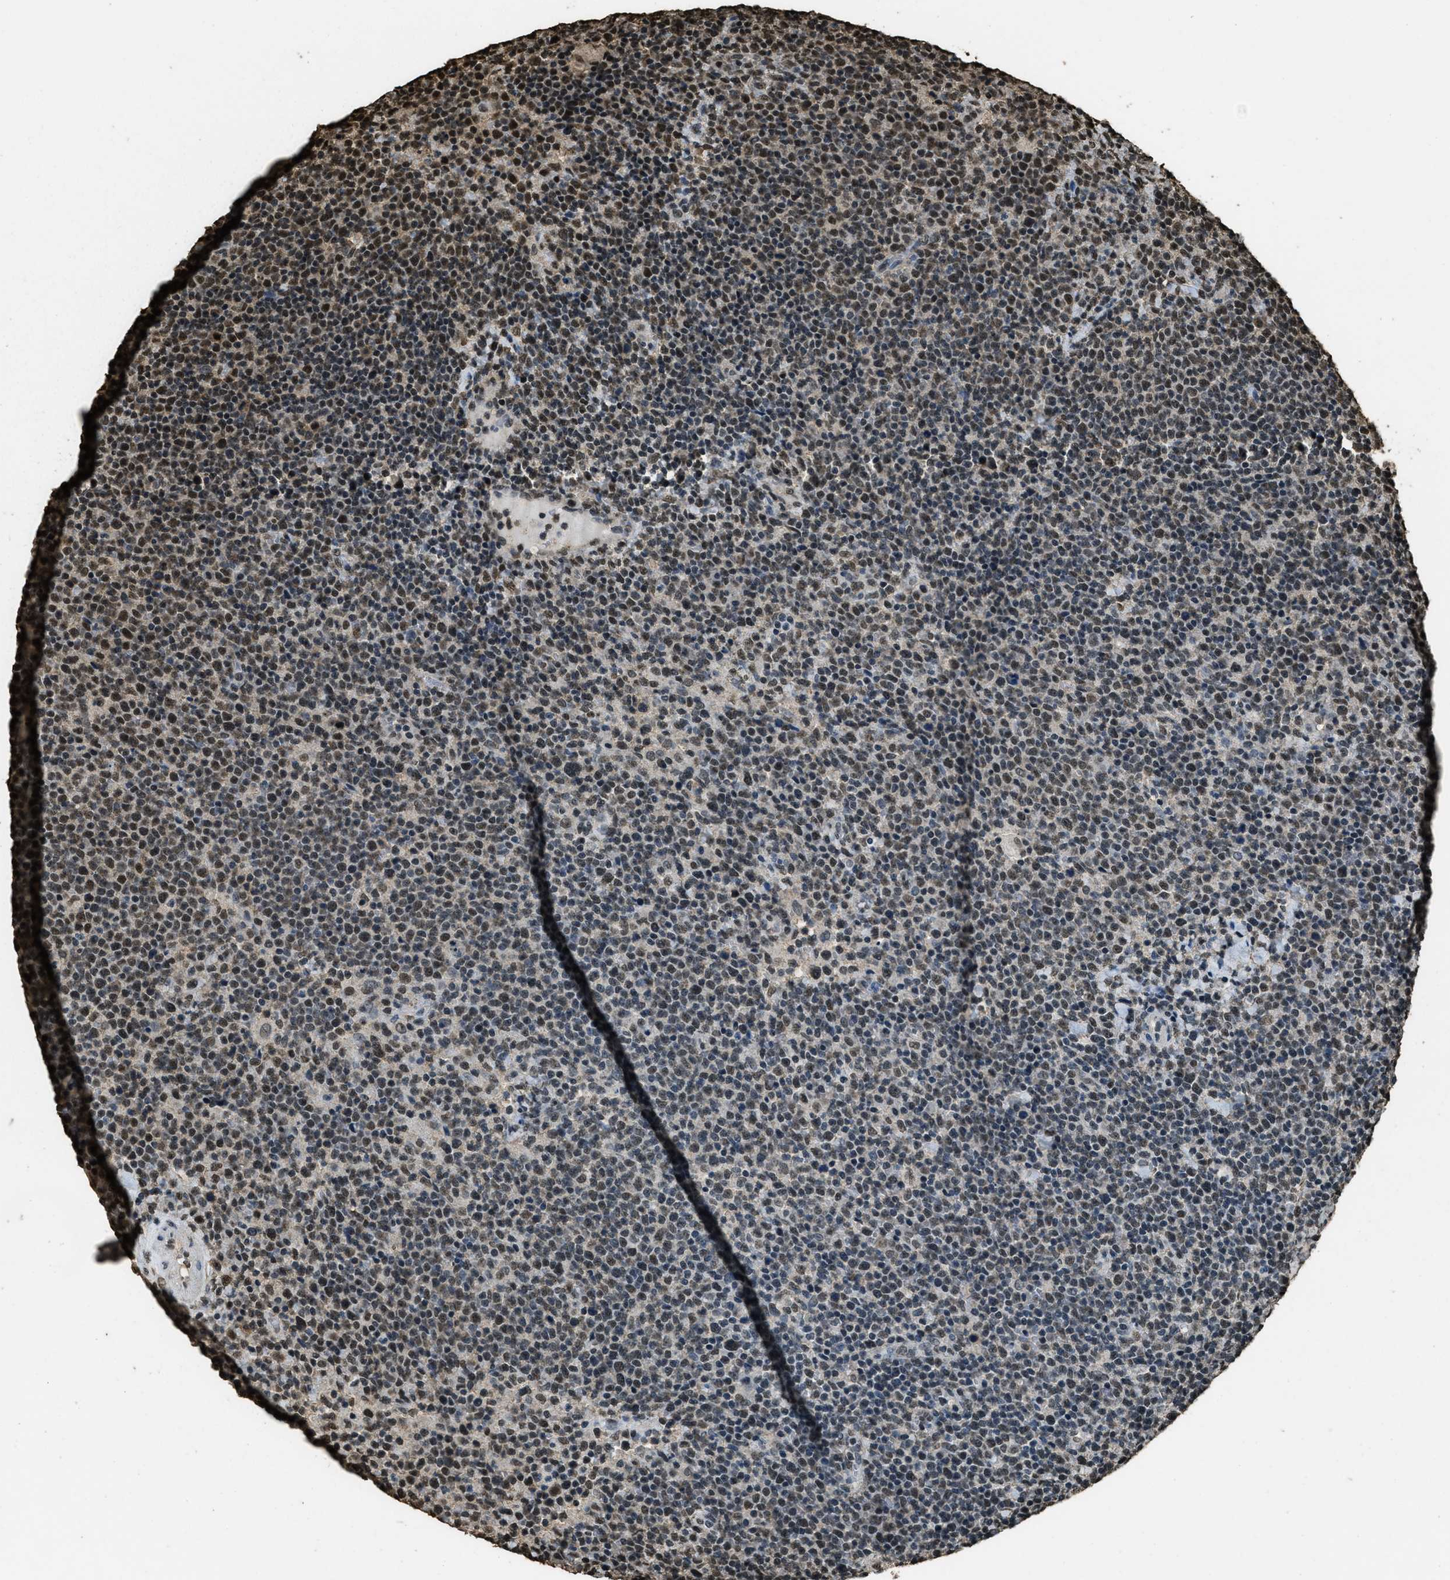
{"staining": {"intensity": "strong", "quantity": "25%-75%", "location": "nuclear"}, "tissue": "lymphoma", "cell_type": "Tumor cells", "image_type": "cancer", "snomed": [{"axis": "morphology", "description": "Malignant lymphoma, non-Hodgkin's type, High grade"}, {"axis": "topography", "description": "Lymph node"}], "caption": "DAB (3,3'-diaminobenzidine) immunohistochemical staining of high-grade malignant lymphoma, non-Hodgkin's type exhibits strong nuclear protein staining in about 25%-75% of tumor cells.", "gene": "MYB", "patient": {"sex": "male", "age": 61}}